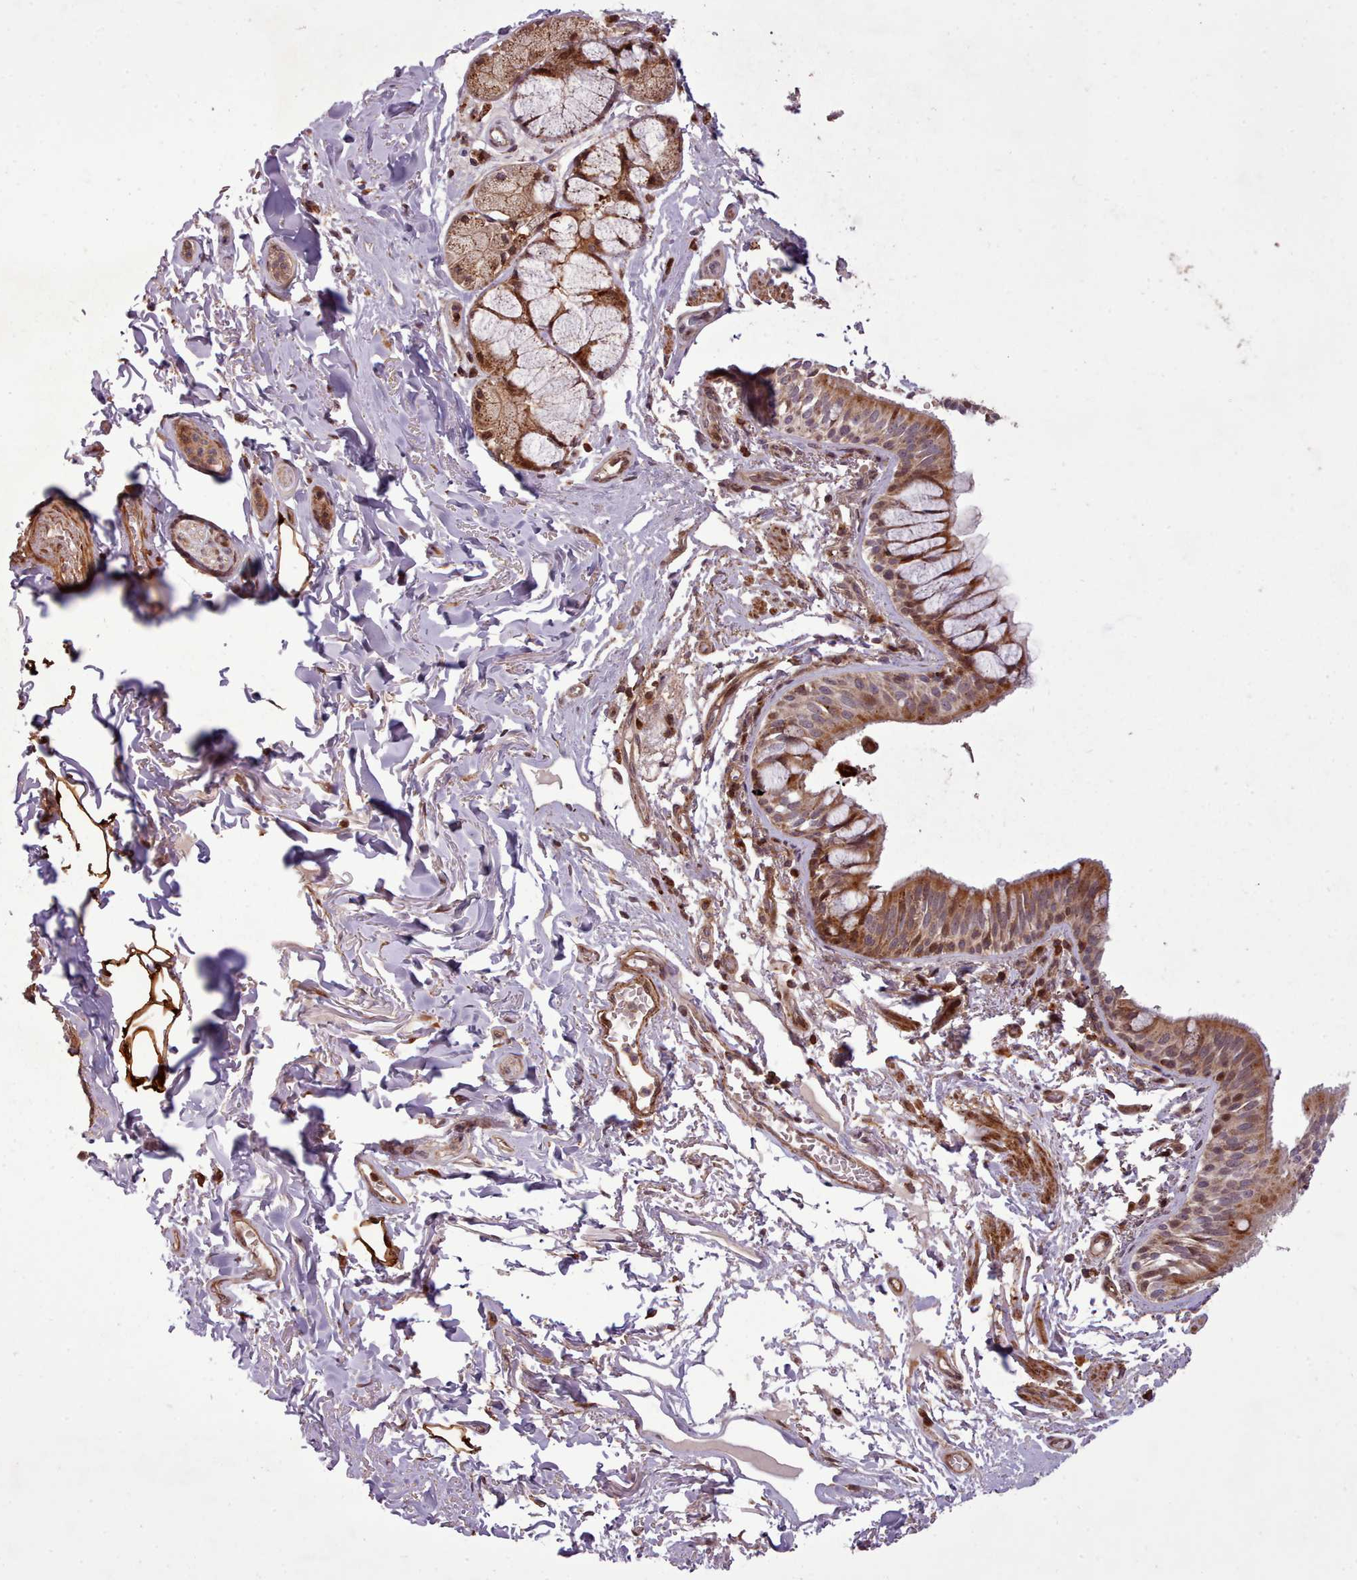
{"staining": {"intensity": "strong", "quantity": ">75%", "location": "cytoplasmic/membranous,nuclear"}, "tissue": "bronchus", "cell_type": "Respiratory epithelial cells", "image_type": "normal", "snomed": [{"axis": "morphology", "description": "Normal tissue, NOS"}, {"axis": "topography", "description": "Bronchus"}], "caption": "Immunohistochemistry (IHC) micrograph of unremarkable bronchus stained for a protein (brown), which displays high levels of strong cytoplasmic/membranous,nuclear positivity in approximately >75% of respiratory epithelial cells.", "gene": "NLRP7", "patient": {"sex": "male", "age": 70}}